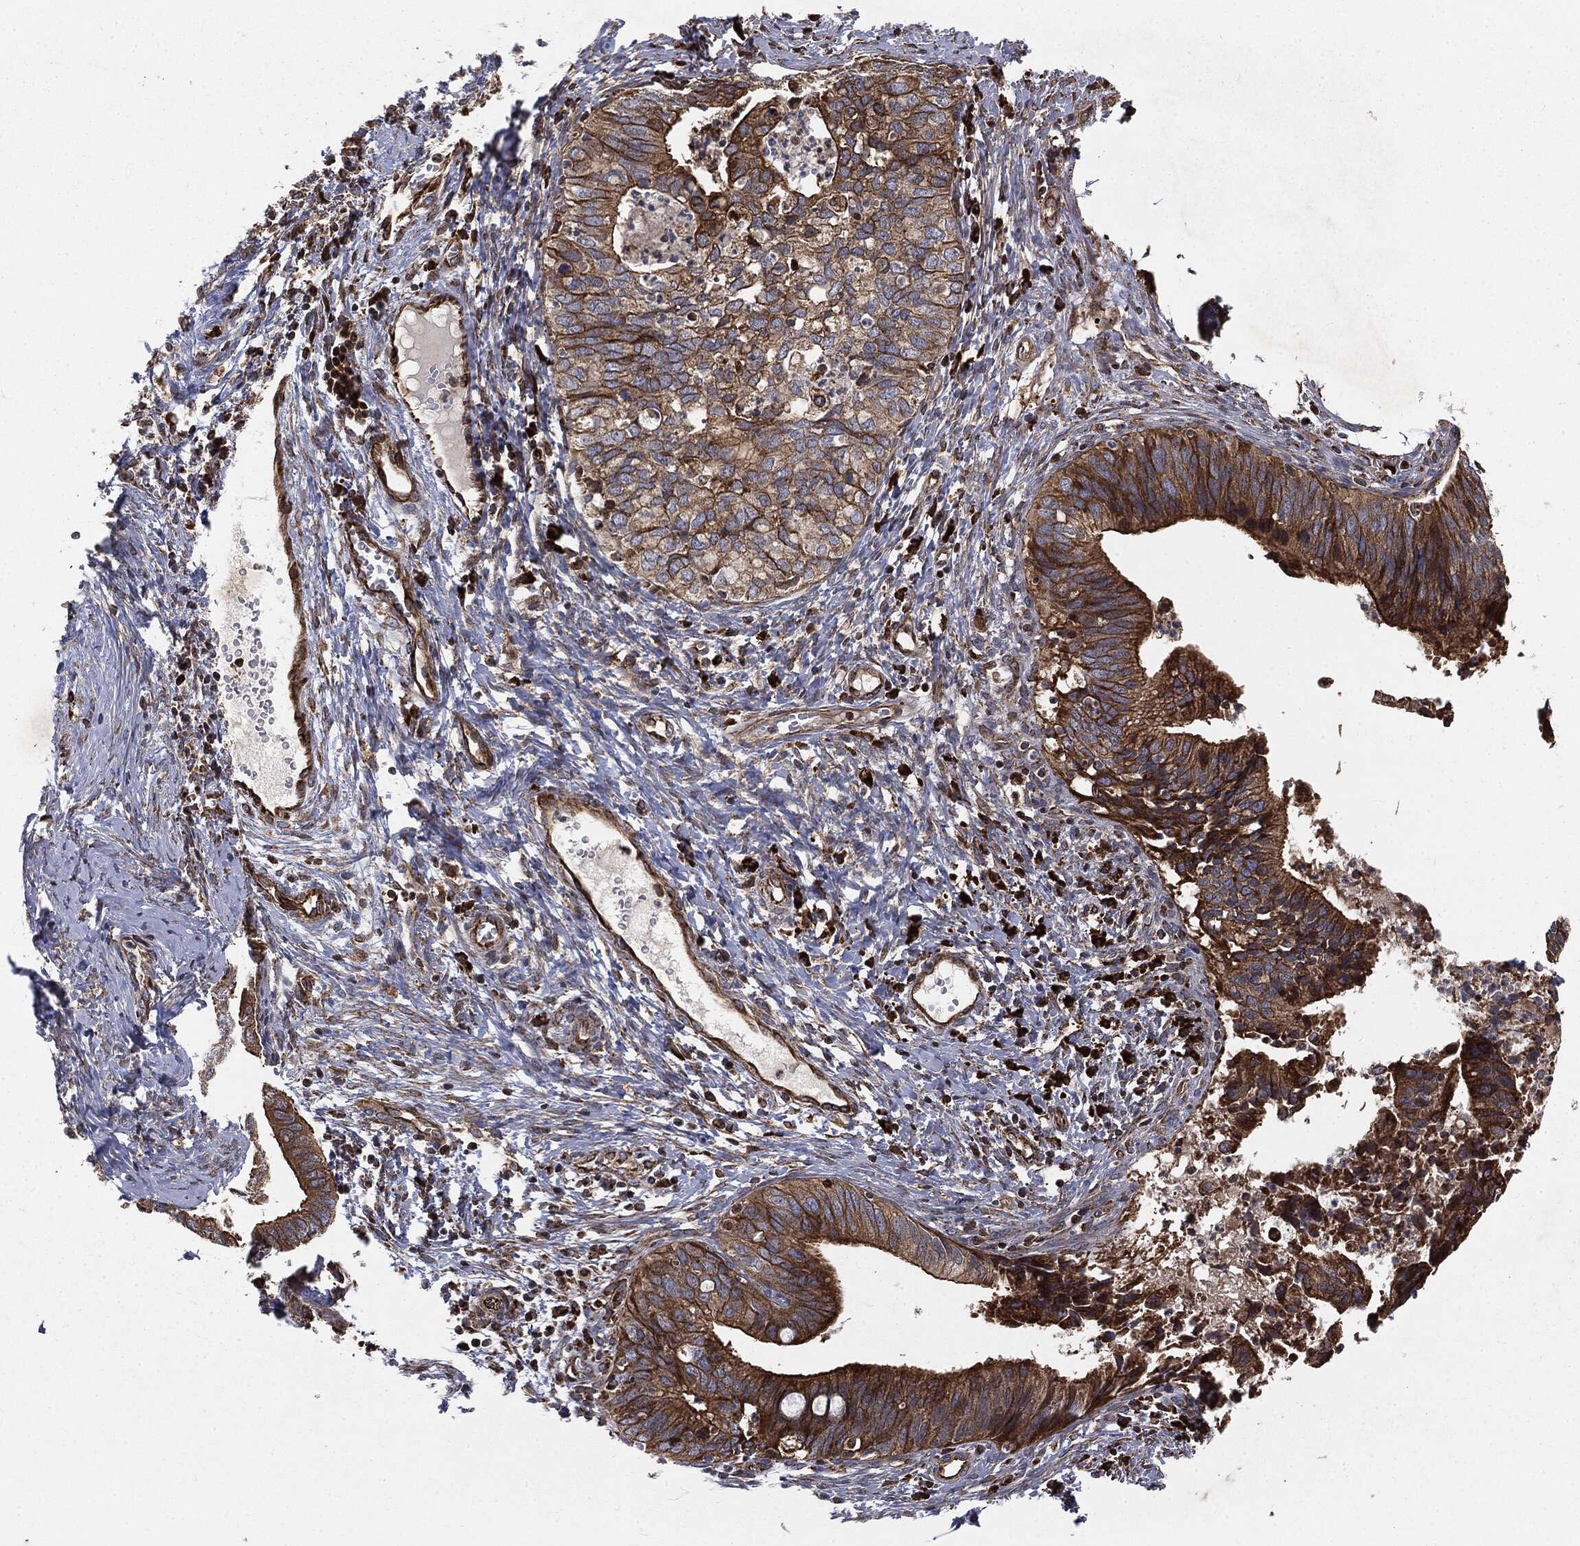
{"staining": {"intensity": "strong", "quantity": ">75%", "location": "cytoplasmic/membranous"}, "tissue": "cervical cancer", "cell_type": "Tumor cells", "image_type": "cancer", "snomed": [{"axis": "morphology", "description": "Adenocarcinoma, NOS"}, {"axis": "topography", "description": "Cervix"}], "caption": "DAB immunohistochemical staining of adenocarcinoma (cervical) reveals strong cytoplasmic/membranous protein expression in approximately >75% of tumor cells.", "gene": "CYLD", "patient": {"sex": "female", "age": 42}}